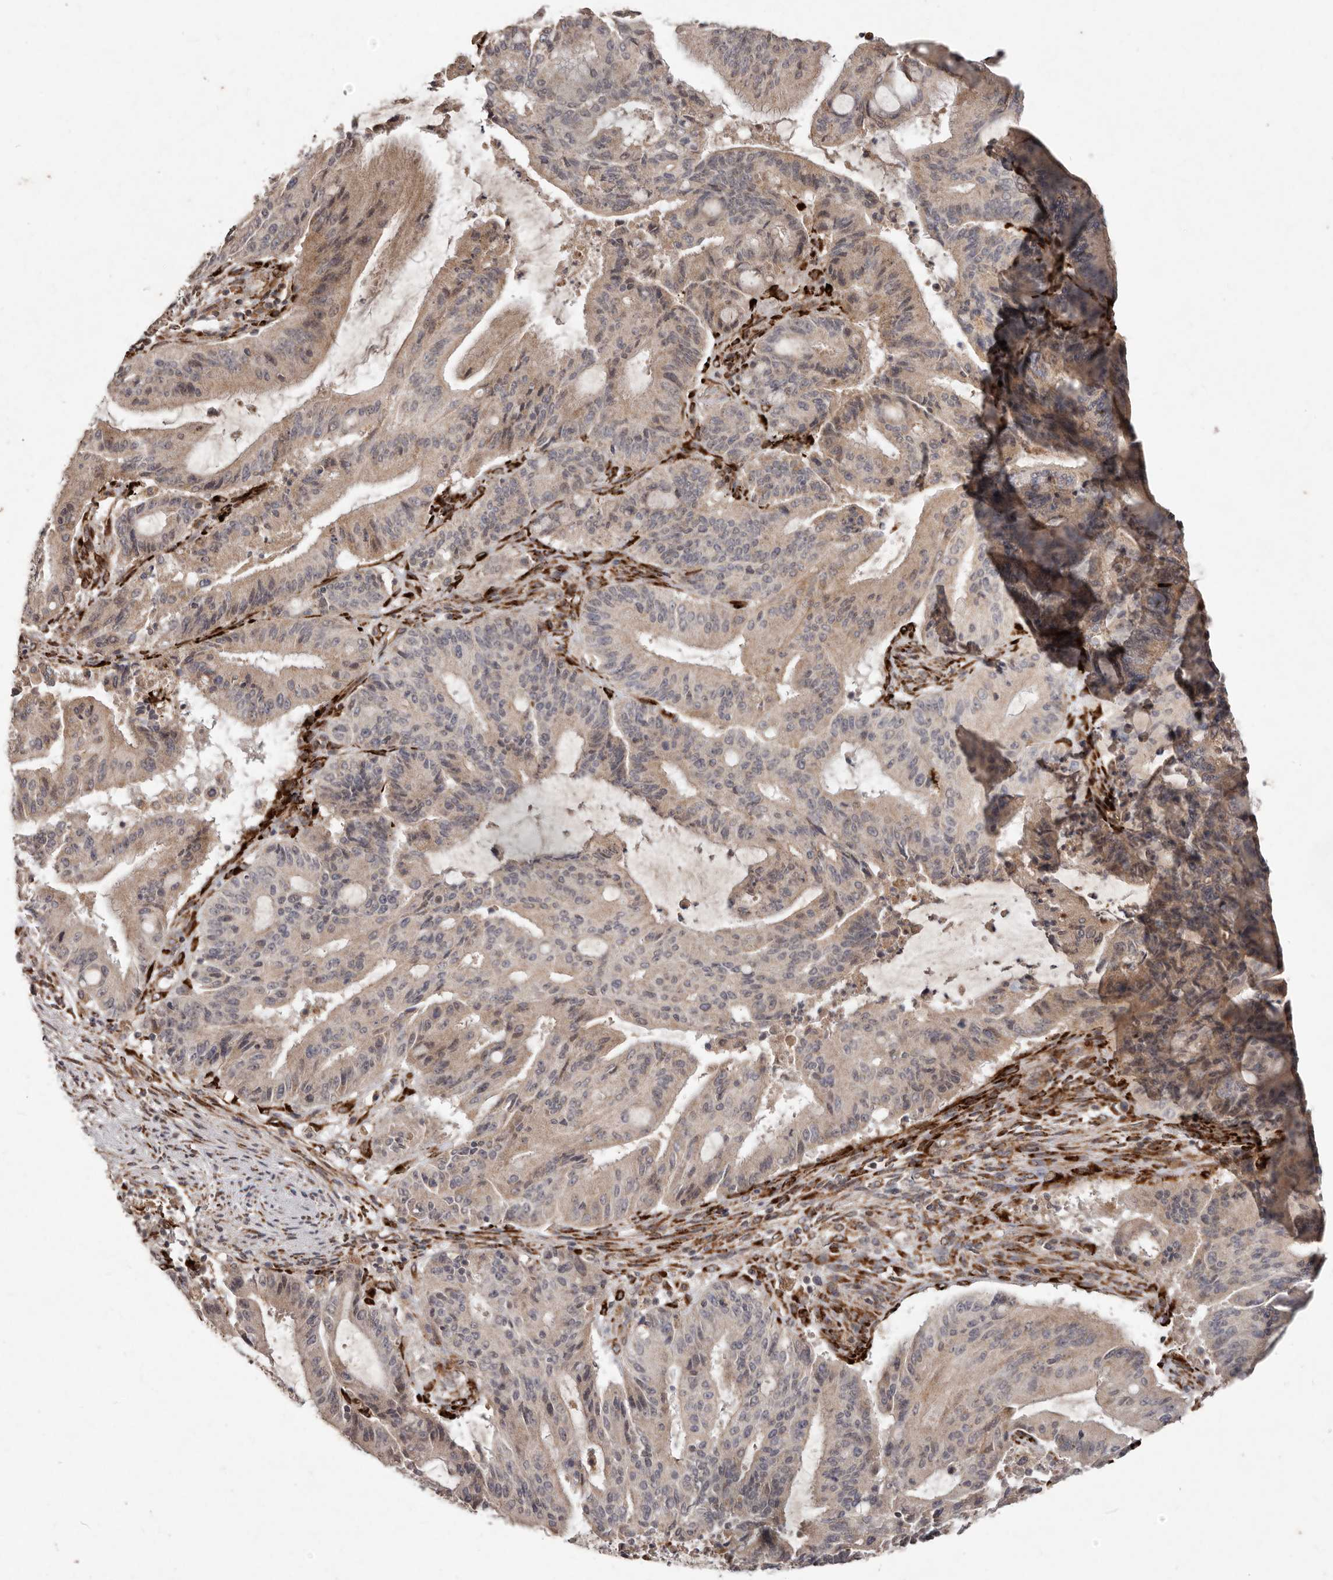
{"staining": {"intensity": "weak", "quantity": "25%-75%", "location": "cytoplasmic/membranous"}, "tissue": "liver cancer", "cell_type": "Tumor cells", "image_type": "cancer", "snomed": [{"axis": "morphology", "description": "Normal tissue, NOS"}, {"axis": "morphology", "description": "Cholangiocarcinoma"}, {"axis": "topography", "description": "Liver"}, {"axis": "topography", "description": "Peripheral nerve tissue"}], "caption": "The immunohistochemical stain highlights weak cytoplasmic/membranous positivity in tumor cells of liver cholangiocarcinoma tissue. (DAB (3,3'-diaminobenzidine) IHC with brightfield microscopy, high magnification).", "gene": "PLOD2", "patient": {"sex": "female", "age": 73}}